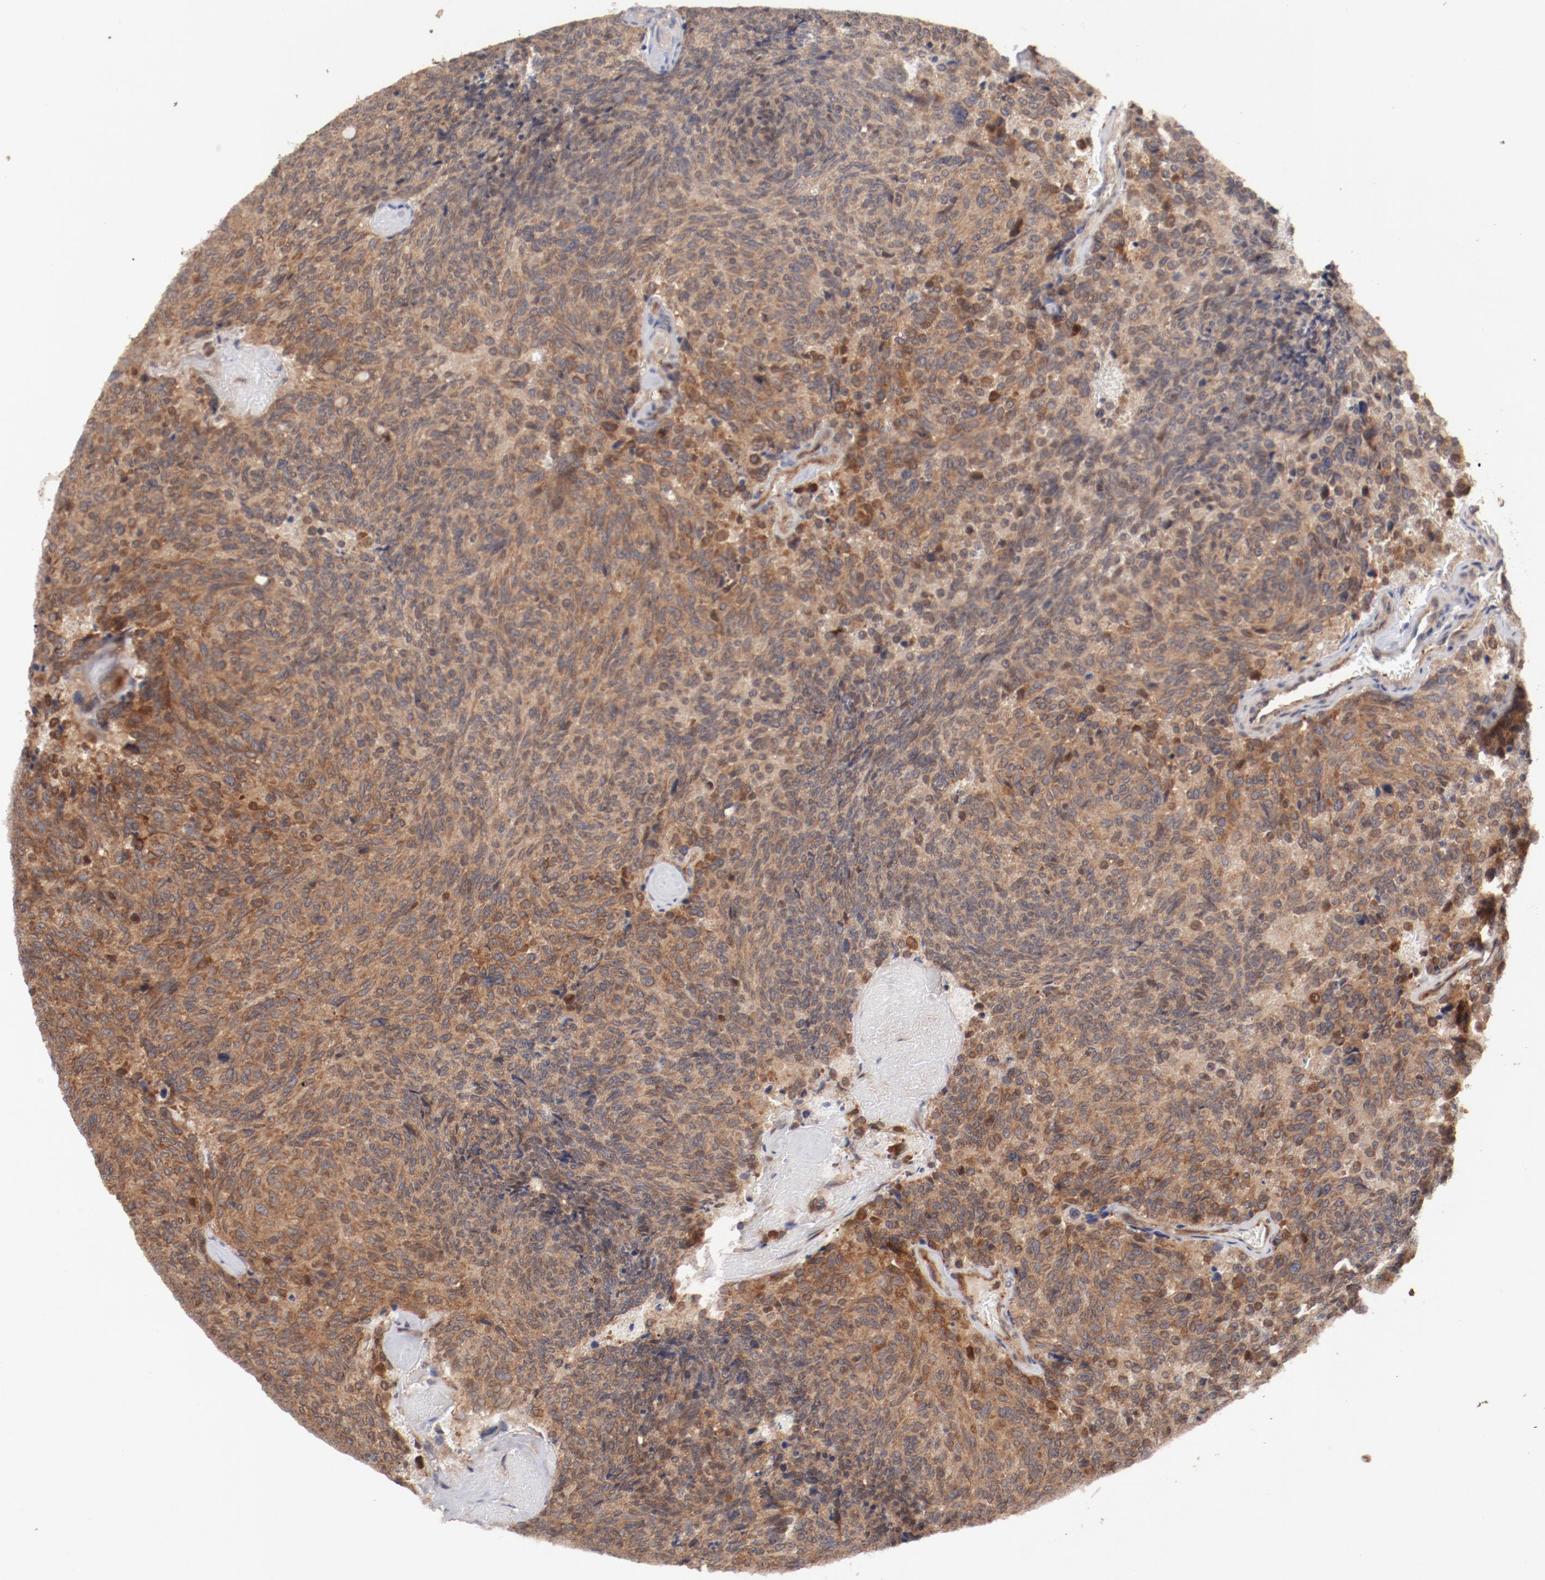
{"staining": {"intensity": "moderate", "quantity": ">75%", "location": "cytoplasmic/membranous"}, "tissue": "carcinoid", "cell_type": "Tumor cells", "image_type": "cancer", "snomed": [{"axis": "morphology", "description": "Carcinoid, malignant, NOS"}, {"axis": "topography", "description": "Pancreas"}], "caption": "Immunohistochemistry (IHC) staining of malignant carcinoid, which displays medium levels of moderate cytoplasmic/membranous positivity in approximately >75% of tumor cells indicating moderate cytoplasmic/membranous protein expression. The staining was performed using DAB (3,3'-diaminobenzidine) (brown) for protein detection and nuclei were counterstained in hematoxylin (blue).", "gene": "GUF1", "patient": {"sex": "female", "age": 54}}